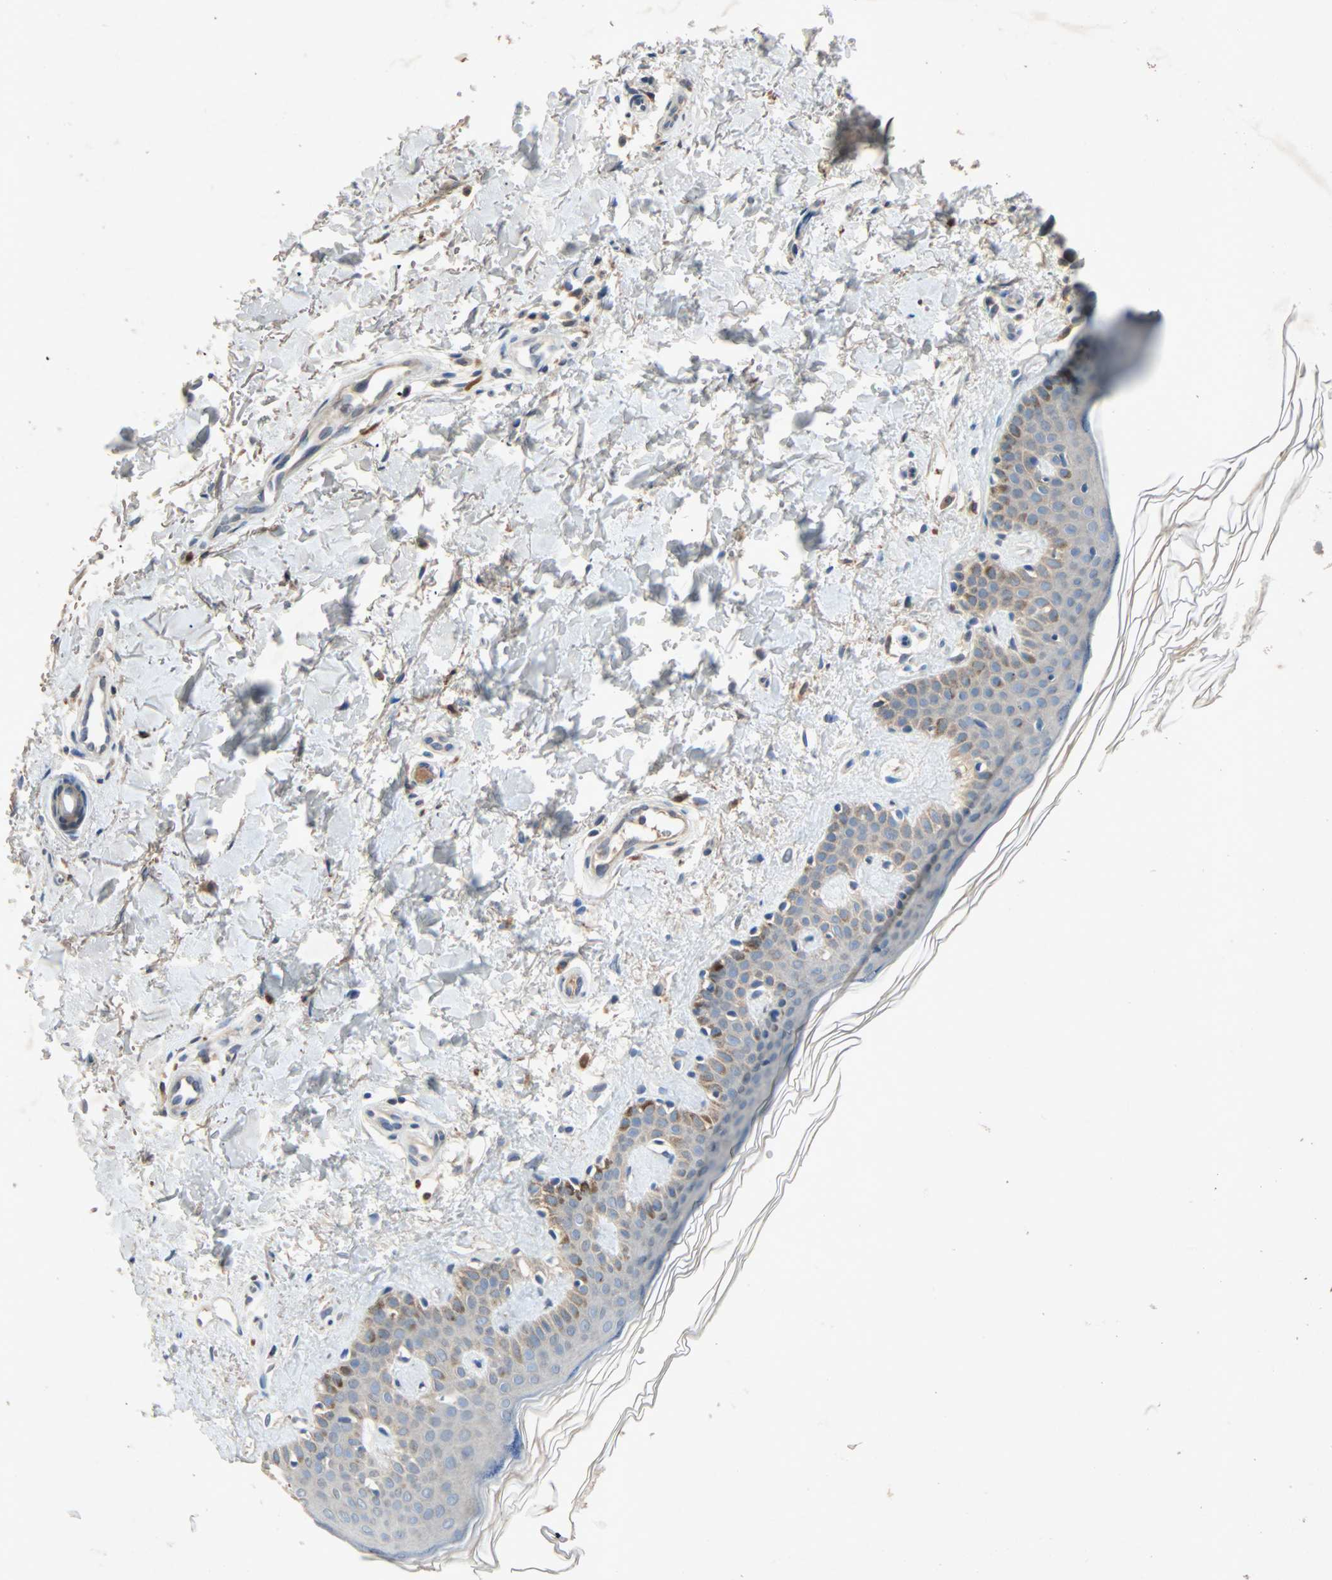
{"staining": {"intensity": "weak", "quantity": ">75%", "location": "cytoplasmic/membranous"}, "tissue": "skin", "cell_type": "Fibroblasts", "image_type": "normal", "snomed": [{"axis": "morphology", "description": "Normal tissue, NOS"}, {"axis": "topography", "description": "Skin"}], "caption": "Weak cytoplasmic/membranous expression for a protein is present in approximately >75% of fibroblasts of benign skin using immunohistochemistry.", "gene": "XYLT1", "patient": {"sex": "male", "age": 67}}